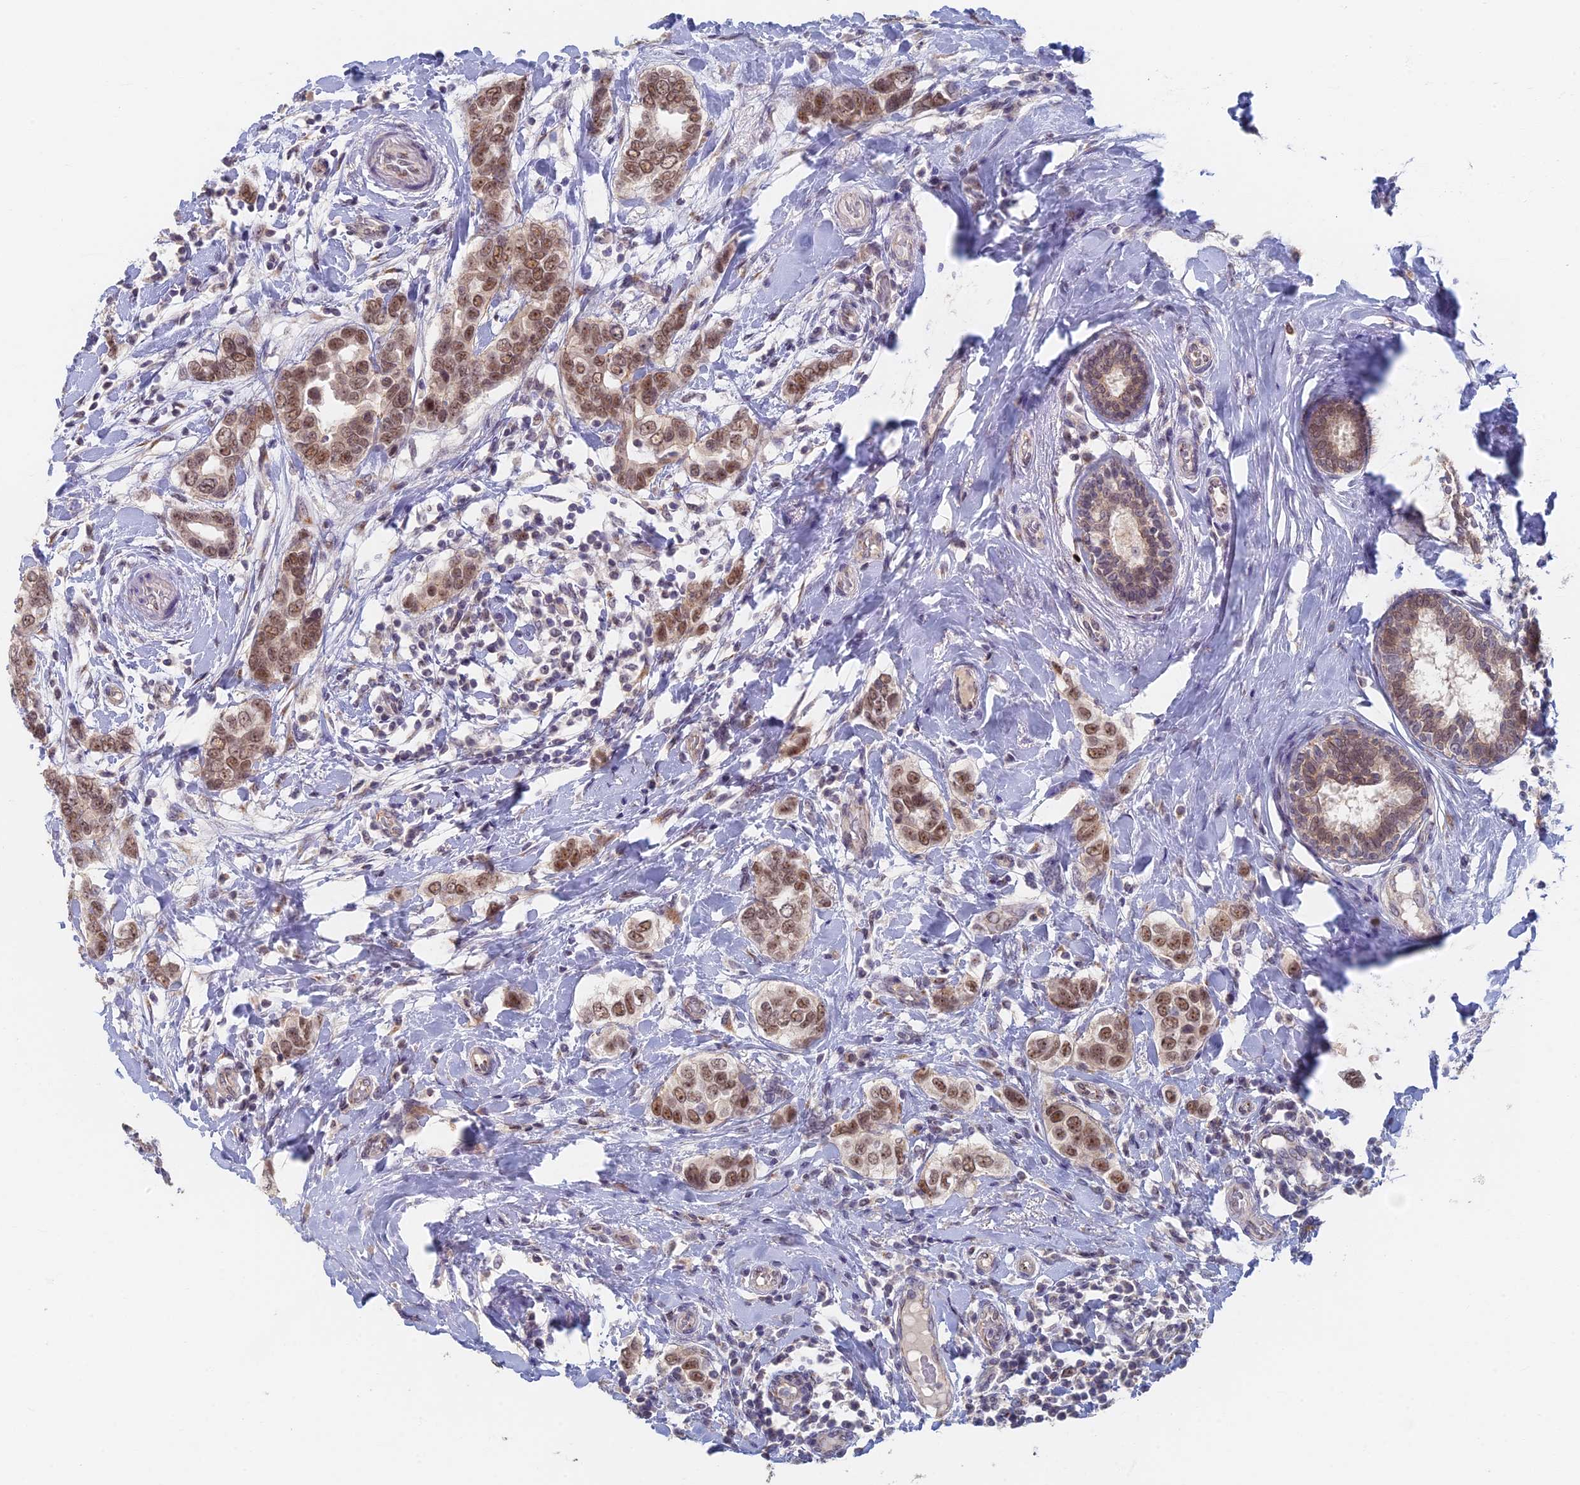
{"staining": {"intensity": "weak", "quantity": ">75%", "location": "nuclear"}, "tissue": "breast cancer", "cell_type": "Tumor cells", "image_type": "cancer", "snomed": [{"axis": "morphology", "description": "Lobular carcinoma"}, {"axis": "topography", "description": "Breast"}], "caption": "The micrograph demonstrates staining of breast lobular carcinoma, revealing weak nuclear protein staining (brown color) within tumor cells.", "gene": "GPATCH1", "patient": {"sex": "female", "age": 51}}